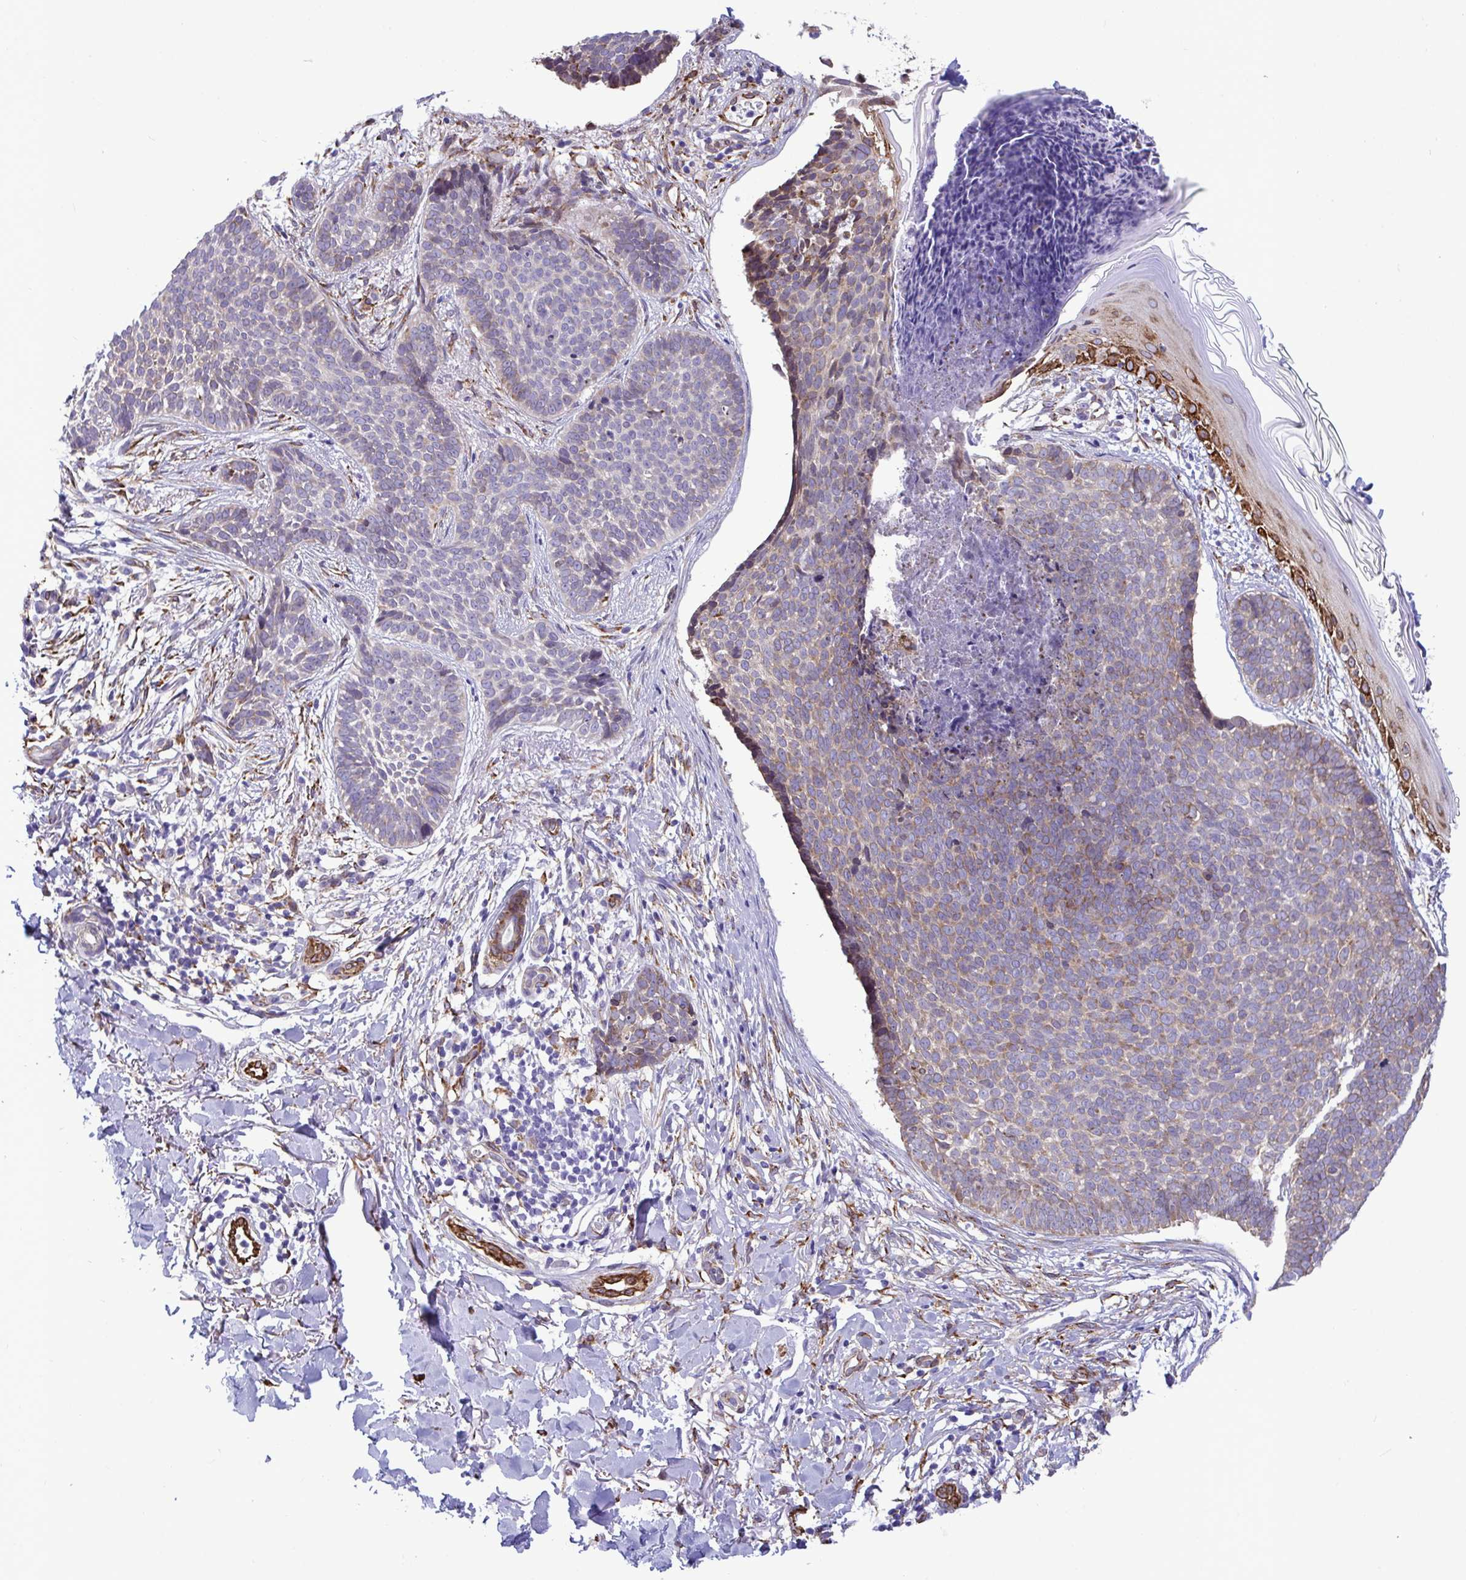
{"staining": {"intensity": "weak", "quantity": "25%-75%", "location": "cytoplasmic/membranous"}, "tissue": "skin cancer", "cell_type": "Tumor cells", "image_type": "cancer", "snomed": [{"axis": "morphology", "description": "Basal cell carcinoma"}, {"axis": "topography", "description": "Skin"}, {"axis": "topography", "description": "Skin of back"}], "caption": "The micrograph demonstrates immunohistochemical staining of skin cancer (basal cell carcinoma). There is weak cytoplasmic/membranous expression is identified in approximately 25%-75% of tumor cells.", "gene": "ASPH", "patient": {"sex": "male", "age": 81}}